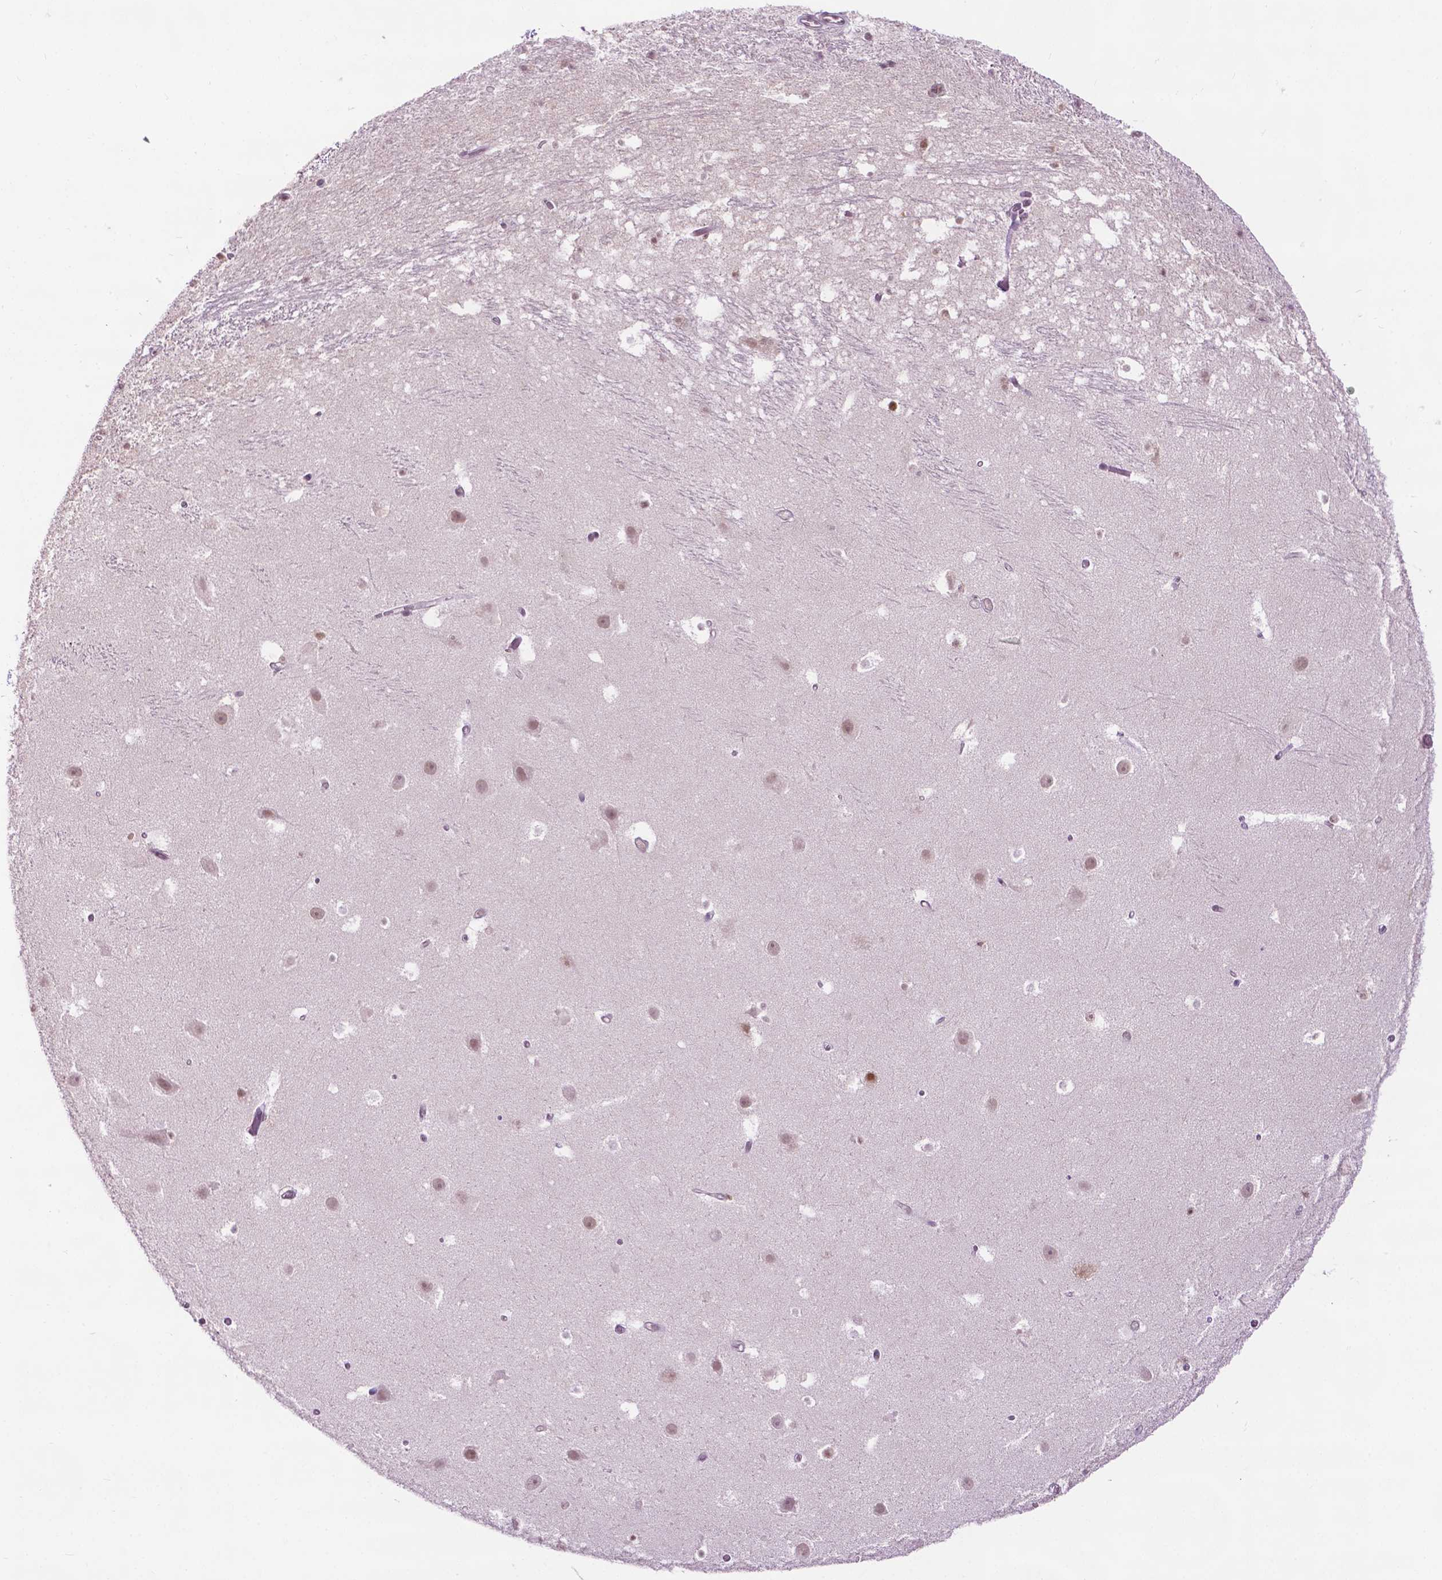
{"staining": {"intensity": "moderate", "quantity": "<25%", "location": "nuclear"}, "tissue": "hippocampus", "cell_type": "Glial cells", "image_type": "normal", "snomed": [{"axis": "morphology", "description": "Normal tissue, NOS"}, {"axis": "topography", "description": "Hippocampus"}], "caption": "Moderate nuclear positivity for a protein is seen in approximately <25% of glial cells of benign hippocampus using immunohistochemistry (IHC).", "gene": "UBQLN4", "patient": {"sex": "male", "age": 26}}